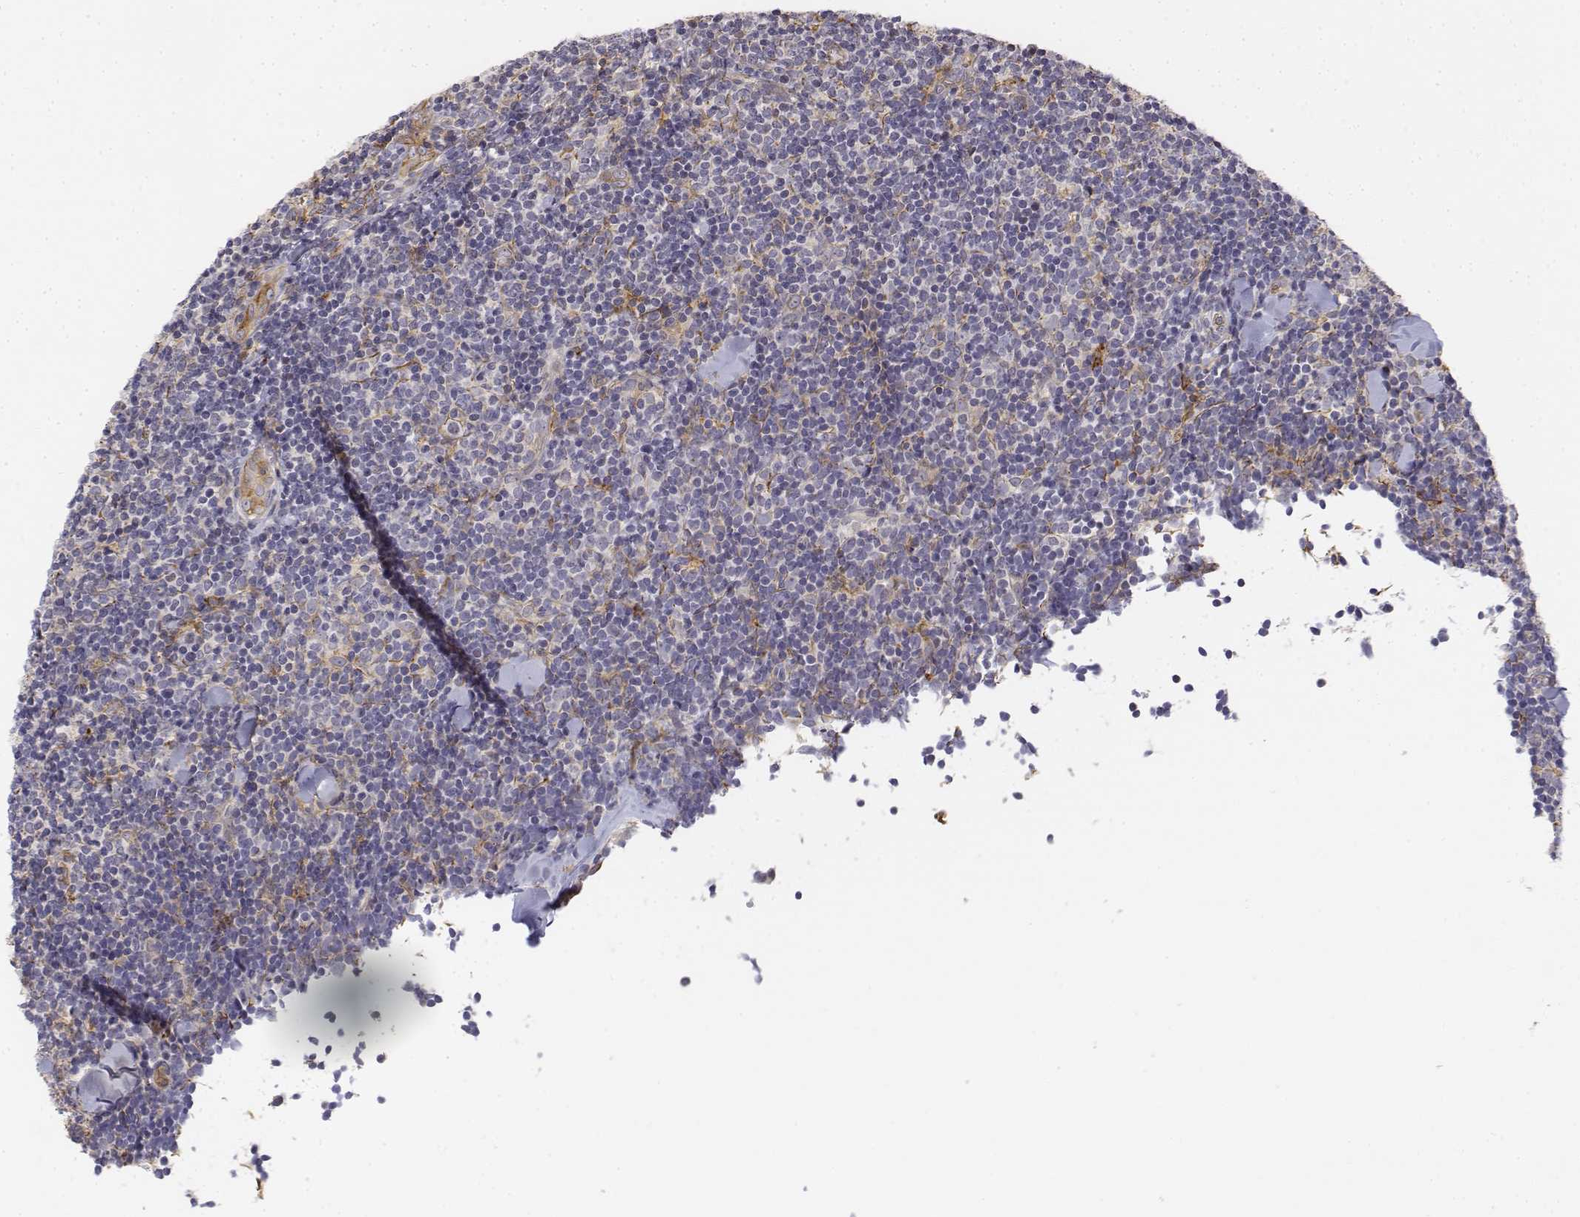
{"staining": {"intensity": "negative", "quantity": "none", "location": "none"}, "tissue": "lymphoma", "cell_type": "Tumor cells", "image_type": "cancer", "snomed": [{"axis": "morphology", "description": "Malignant lymphoma, non-Hodgkin's type, Low grade"}, {"axis": "topography", "description": "Lymph node"}], "caption": "Protein analysis of lymphoma displays no significant positivity in tumor cells. Brightfield microscopy of immunohistochemistry (IHC) stained with DAB (3,3'-diaminobenzidine) (brown) and hematoxylin (blue), captured at high magnification.", "gene": "CD14", "patient": {"sex": "female", "age": 56}}